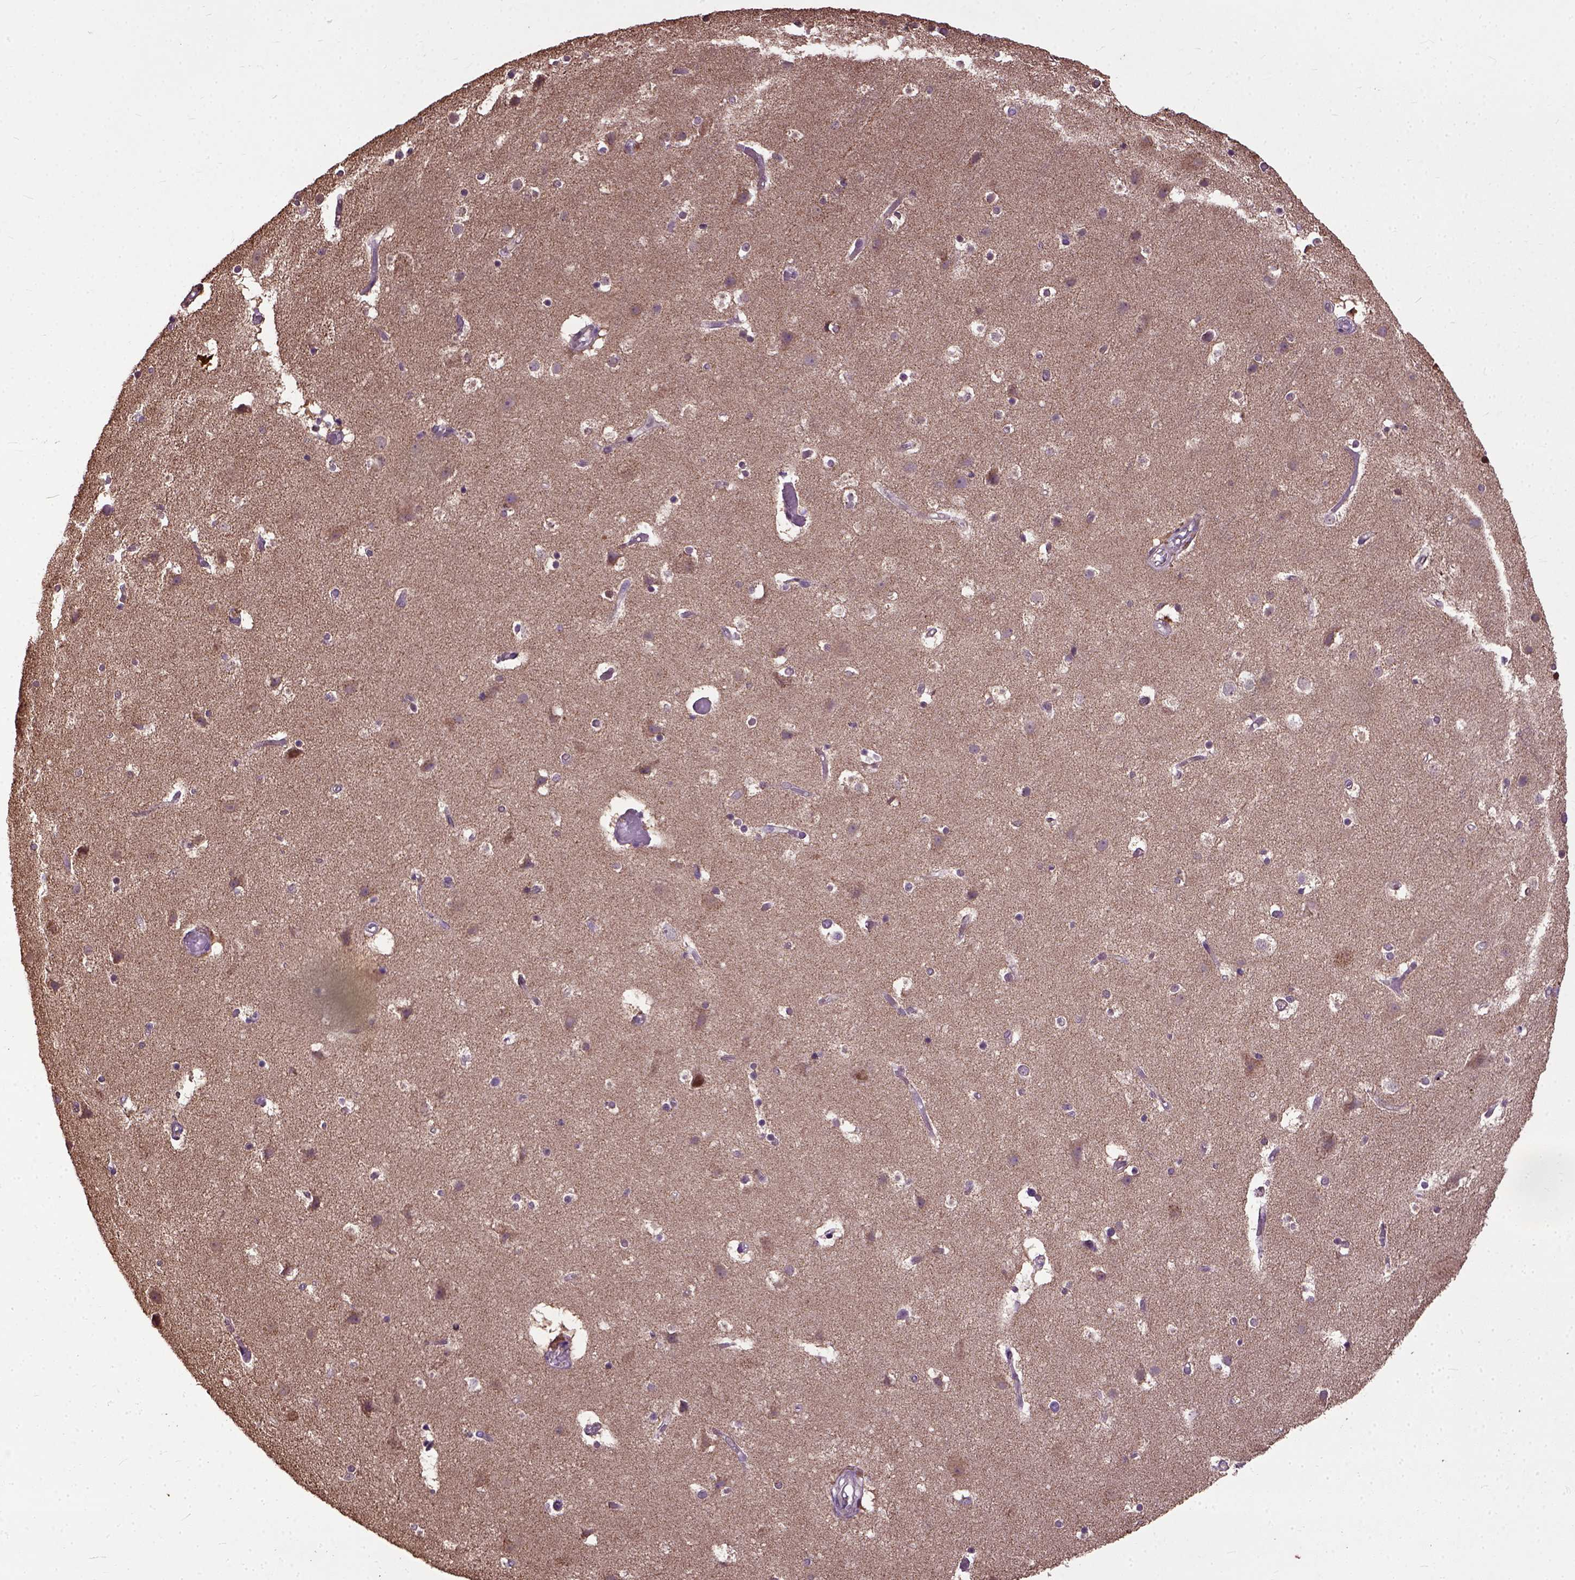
{"staining": {"intensity": "moderate", "quantity": ">75%", "location": "cytoplasmic/membranous"}, "tissue": "cerebral cortex", "cell_type": "Endothelial cells", "image_type": "normal", "snomed": [{"axis": "morphology", "description": "Normal tissue, NOS"}, {"axis": "topography", "description": "Cerebral cortex"}], "caption": "Immunohistochemical staining of benign human cerebral cortex displays medium levels of moderate cytoplasmic/membranous staining in approximately >75% of endothelial cells. The staining was performed using DAB to visualize the protein expression in brown, while the nuclei were stained in blue with hematoxylin (Magnification: 20x).", "gene": "UBA3", "patient": {"sex": "female", "age": 52}}